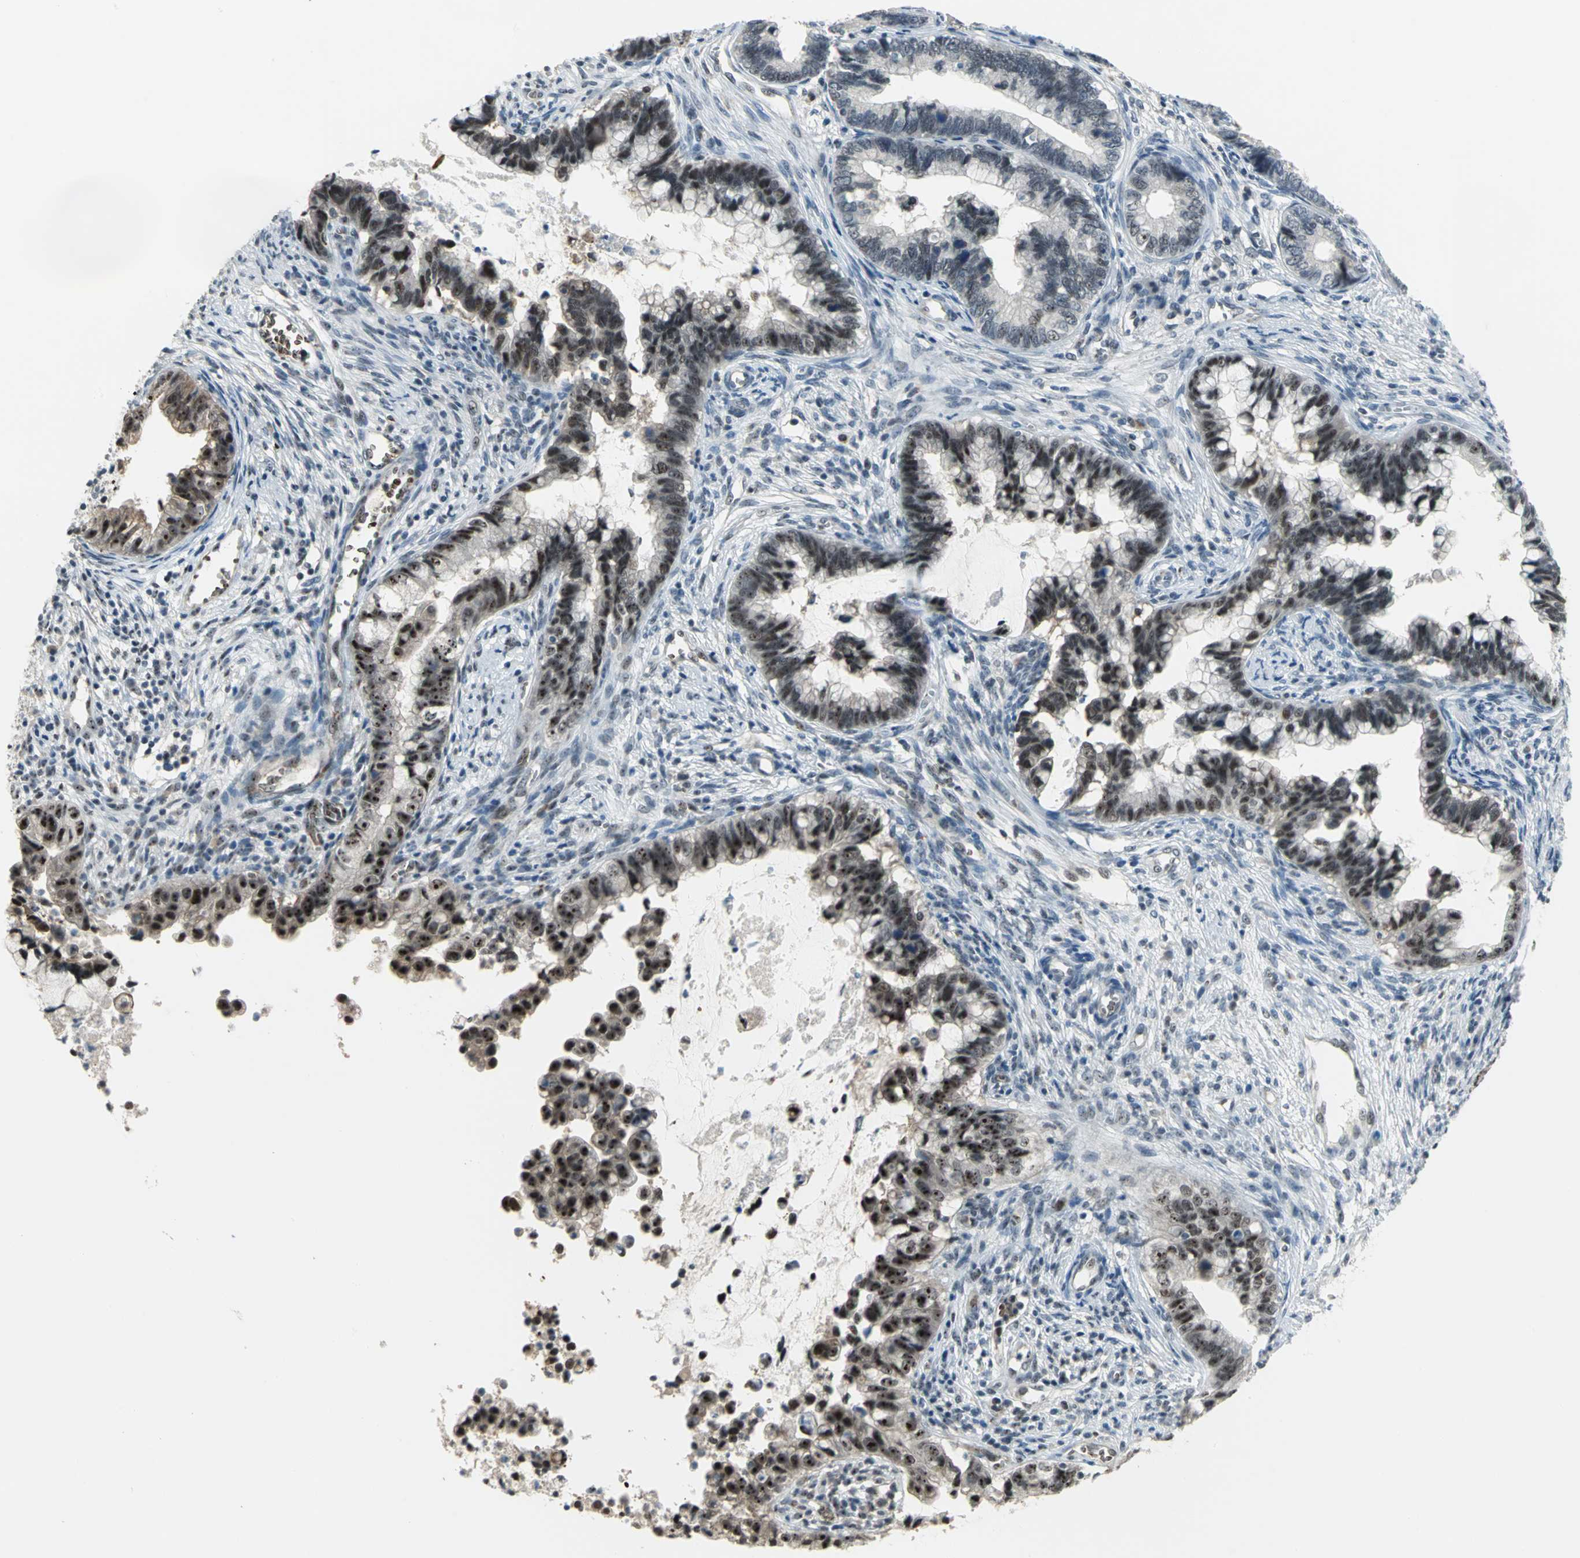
{"staining": {"intensity": "strong", "quantity": ">75%", "location": "nuclear"}, "tissue": "cervical cancer", "cell_type": "Tumor cells", "image_type": "cancer", "snomed": [{"axis": "morphology", "description": "Adenocarcinoma, NOS"}, {"axis": "topography", "description": "Cervix"}], "caption": "Tumor cells show strong nuclear expression in about >75% of cells in cervical adenocarcinoma.", "gene": "GLI3", "patient": {"sex": "female", "age": 44}}